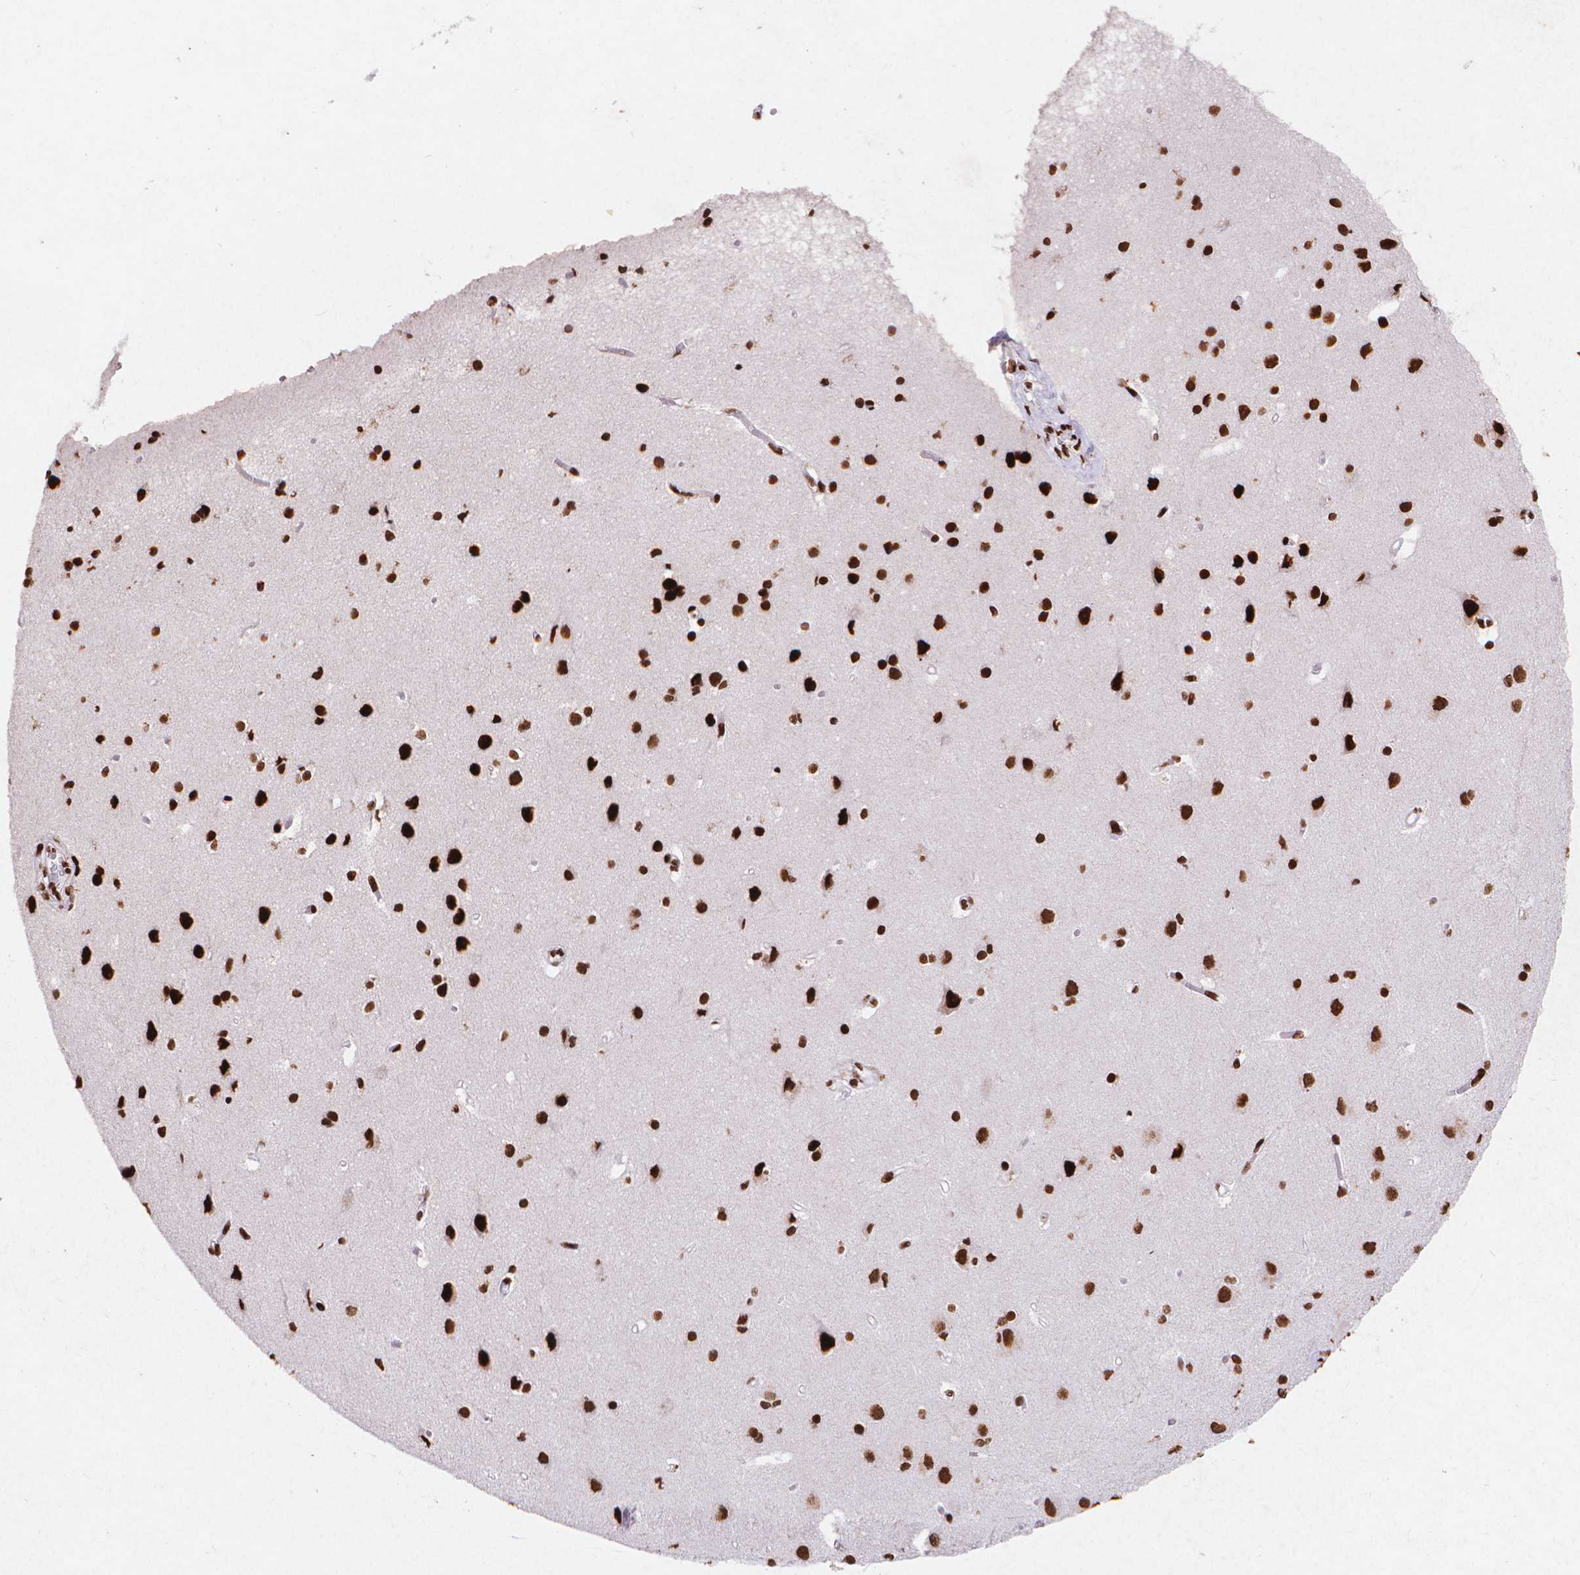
{"staining": {"intensity": "strong", "quantity": ">75%", "location": "nuclear"}, "tissue": "cerebral cortex", "cell_type": "Endothelial cells", "image_type": "normal", "snomed": [{"axis": "morphology", "description": "Normal tissue, NOS"}, {"axis": "topography", "description": "Cerebral cortex"}], "caption": "Strong nuclear protein positivity is identified in about >75% of endothelial cells in cerebral cortex. (brown staining indicates protein expression, while blue staining denotes nuclei).", "gene": "CITED2", "patient": {"sex": "male", "age": 37}}